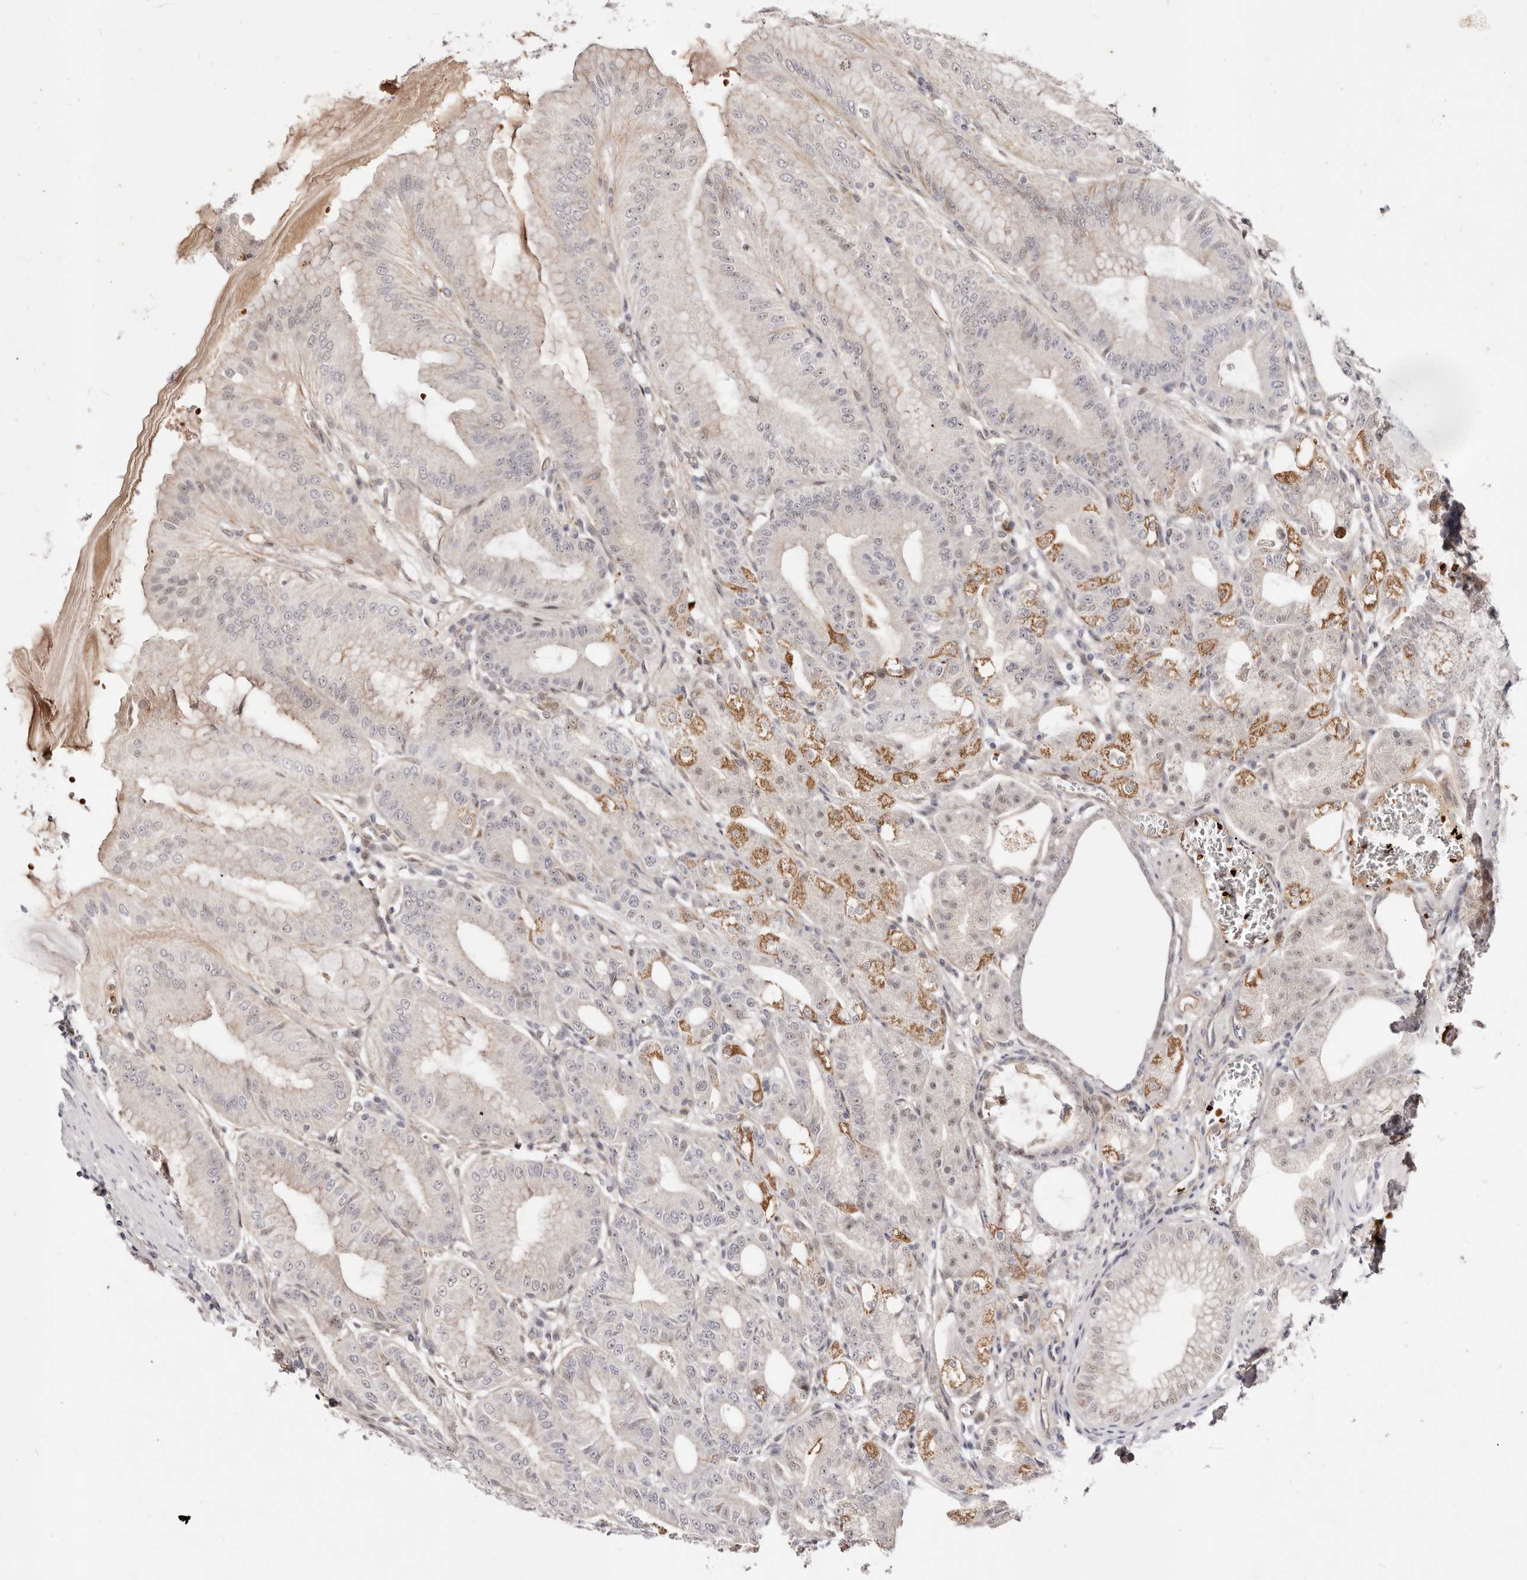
{"staining": {"intensity": "moderate", "quantity": "25%-75%", "location": "cytoplasmic/membranous"}, "tissue": "stomach", "cell_type": "Glandular cells", "image_type": "normal", "snomed": [{"axis": "morphology", "description": "Normal tissue, NOS"}, {"axis": "topography", "description": "Stomach, lower"}], "caption": "The micrograph exhibits a brown stain indicating the presence of a protein in the cytoplasmic/membranous of glandular cells in stomach. (brown staining indicates protein expression, while blue staining denotes nuclei).", "gene": "WRN", "patient": {"sex": "male", "age": 71}}